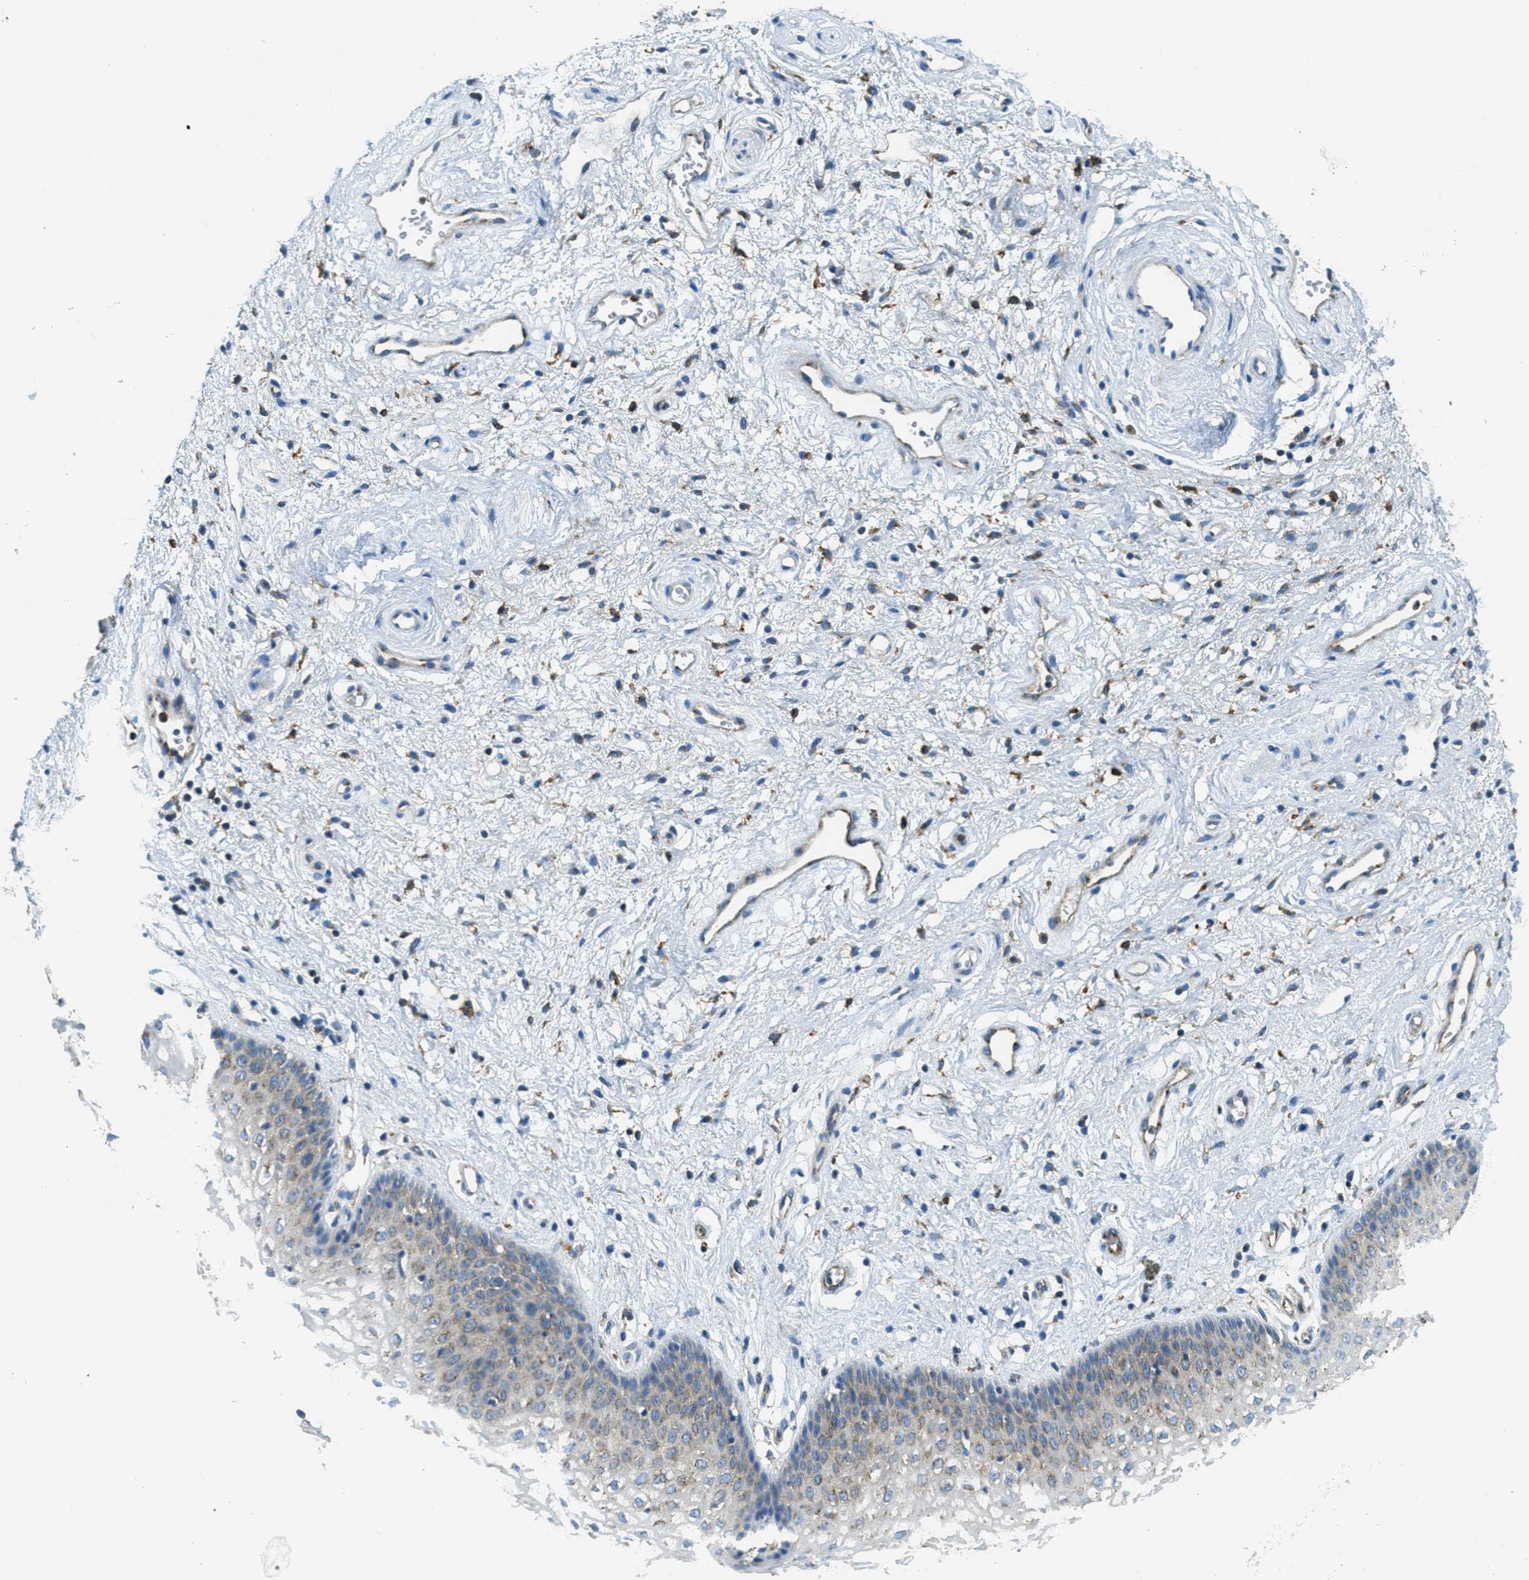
{"staining": {"intensity": "weak", "quantity": "25%-75%", "location": "cytoplasmic/membranous"}, "tissue": "vagina", "cell_type": "Squamous epithelial cells", "image_type": "normal", "snomed": [{"axis": "morphology", "description": "Normal tissue, NOS"}, {"axis": "topography", "description": "Vagina"}], "caption": "This micrograph displays normal vagina stained with immunohistochemistry to label a protein in brown. The cytoplasmic/membranous of squamous epithelial cells show weak positivity for the protein. Nuclei are counter-stained blue.", "gene": "AP2B1", "patient": {"sex": "female", "age": 34}}